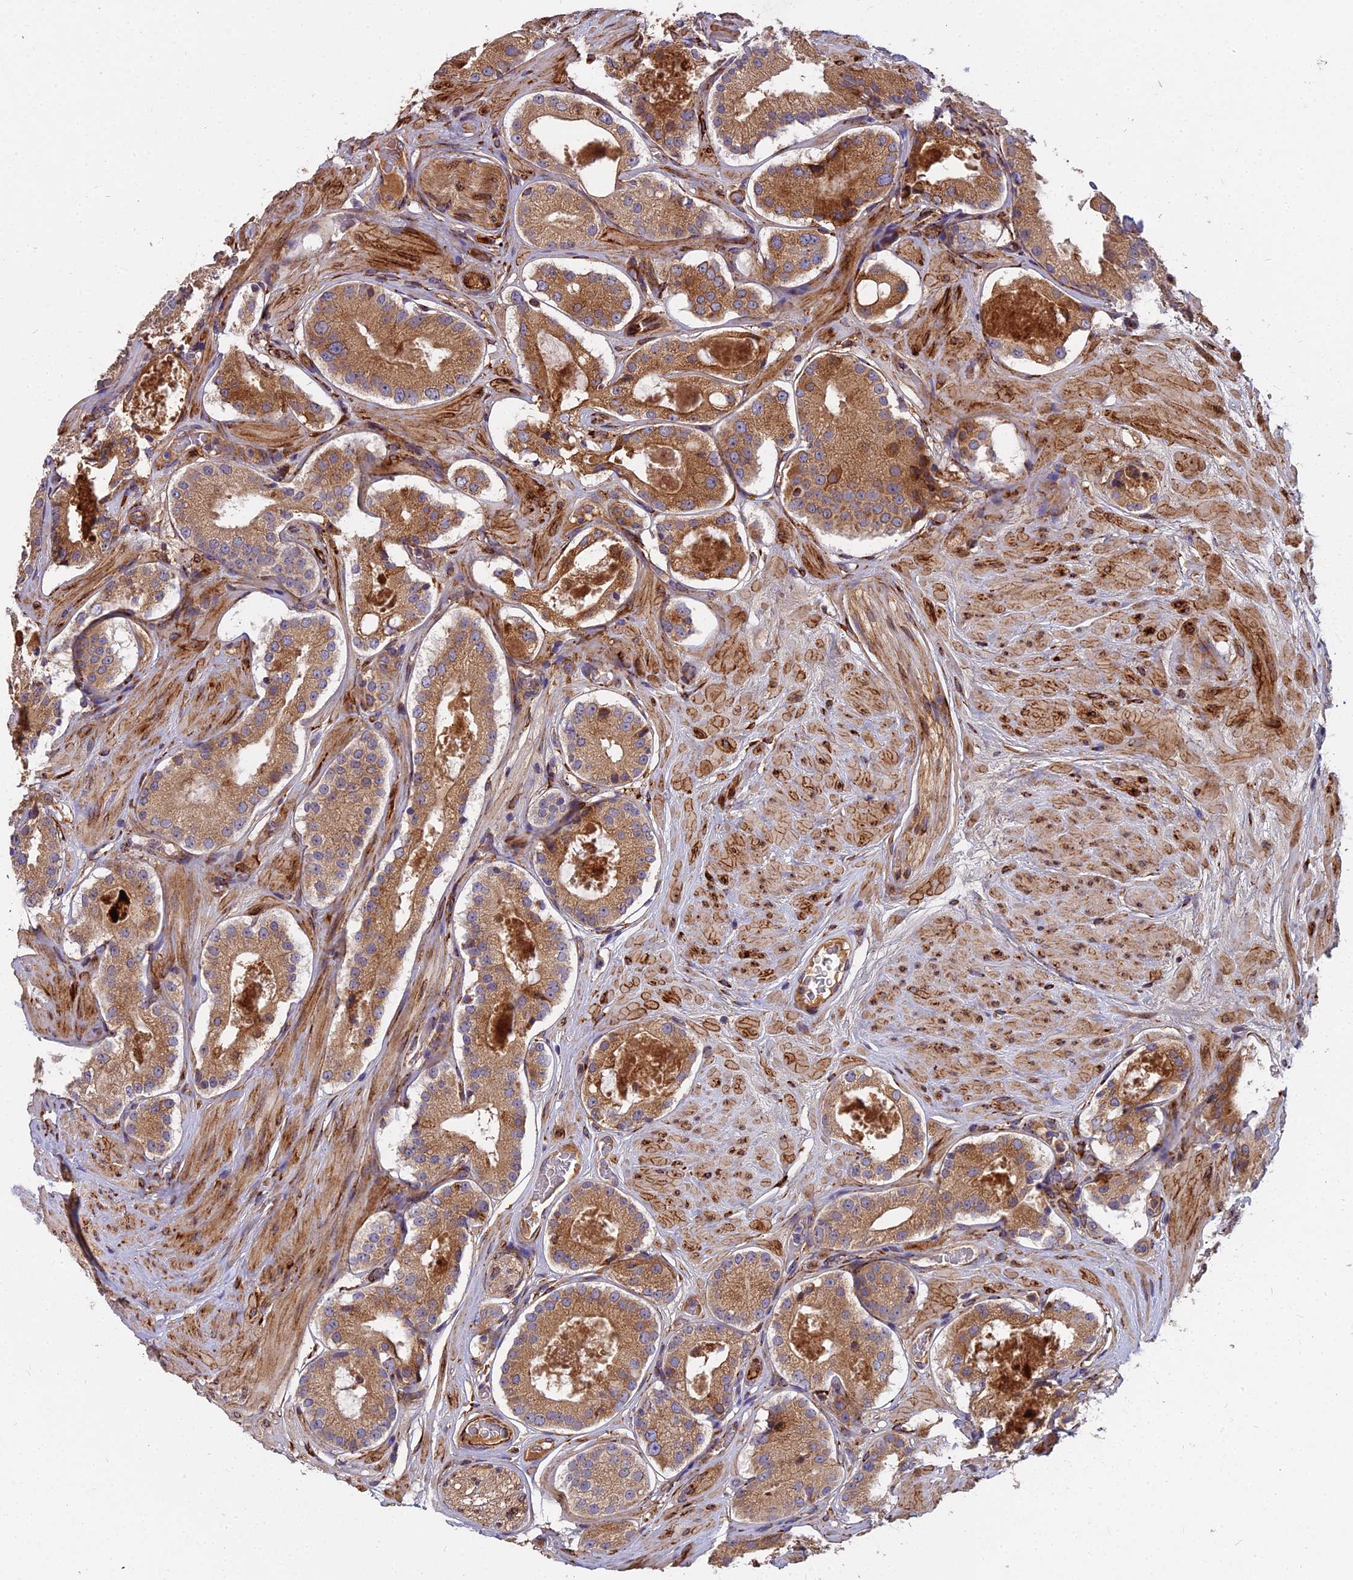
{"staining": {"intensity": "moderate", "quantity": ">75%", "location": "cytoplasmic/membranous"}, "tissue": "prostate cancer", "cell_type": "Tumor cells", "image_type": "cancer", "snomed": [{"axis": "morphology", "description": "Adenocarcinoma, High grade"}, {"axis": "topography", "description": "Prostate"}], "caption": "The photomicrograph demonstrates staining of prostate adenocarcinoma (high-grade), revealing moderate cytoplasmic/membranous protein expression (brown color) within tumor cells.", "gene": "NDUFAF7", "patient": {"sex": "male", "age": 65}}